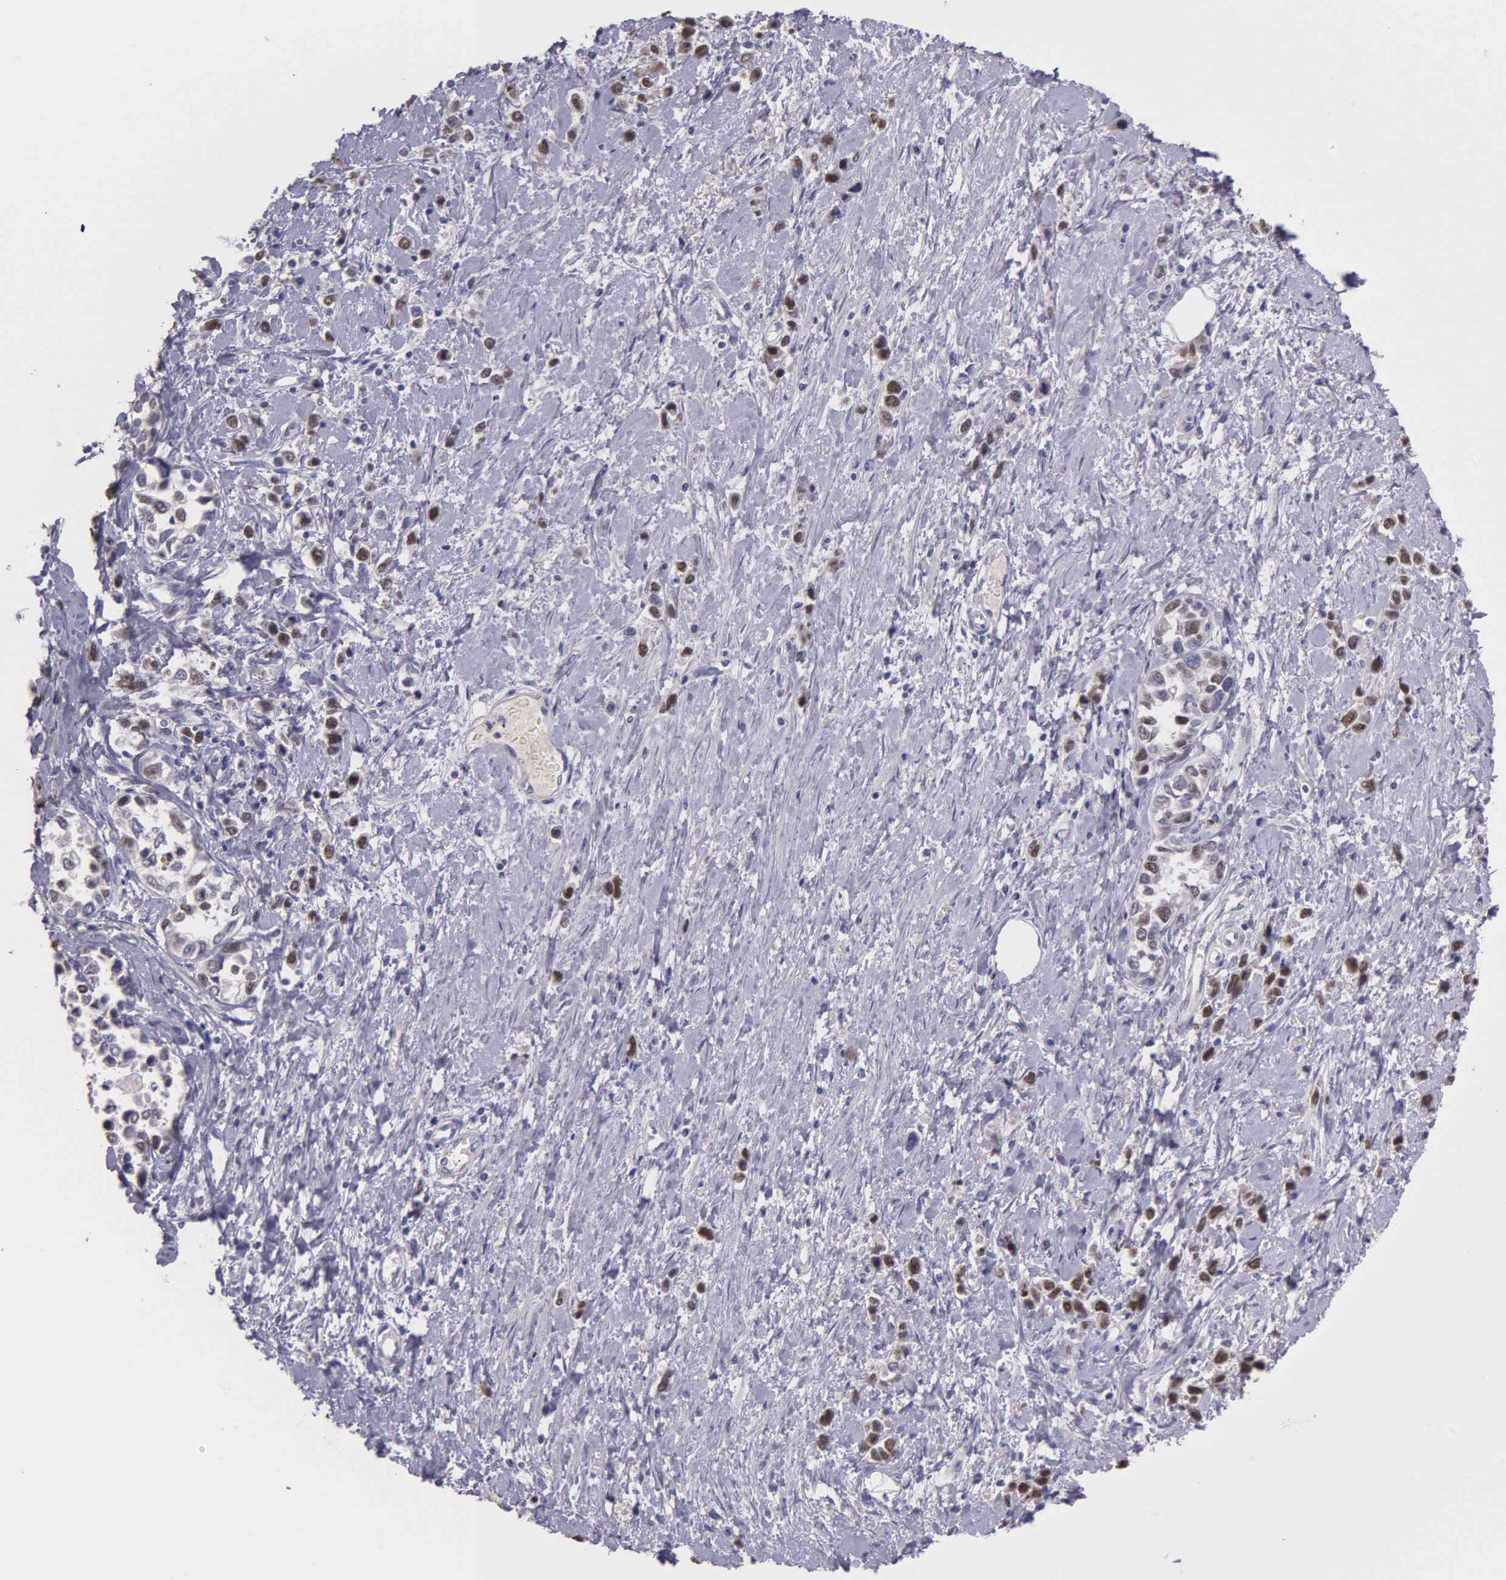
{"staining": {"intensity": "weak", "quantity": "<25%", "location": "nuclear"}, "tissue": "stomach cancer", "cell_type": "Tumor cells", "image_type": "cancer", "snomed": [{"axis": "morphology", "description": "Adenocarcinoma, NOS"}, {"axis": "topography", "description": "Stomach, upper"}], "caption": "High power microscopy photomicrograph of an IHC photomicrograph of stomach cancer, revealing no significant positivity in tumor cells.", "gene": "MCM5", "patient": {"sex": "male", "age": 76}}